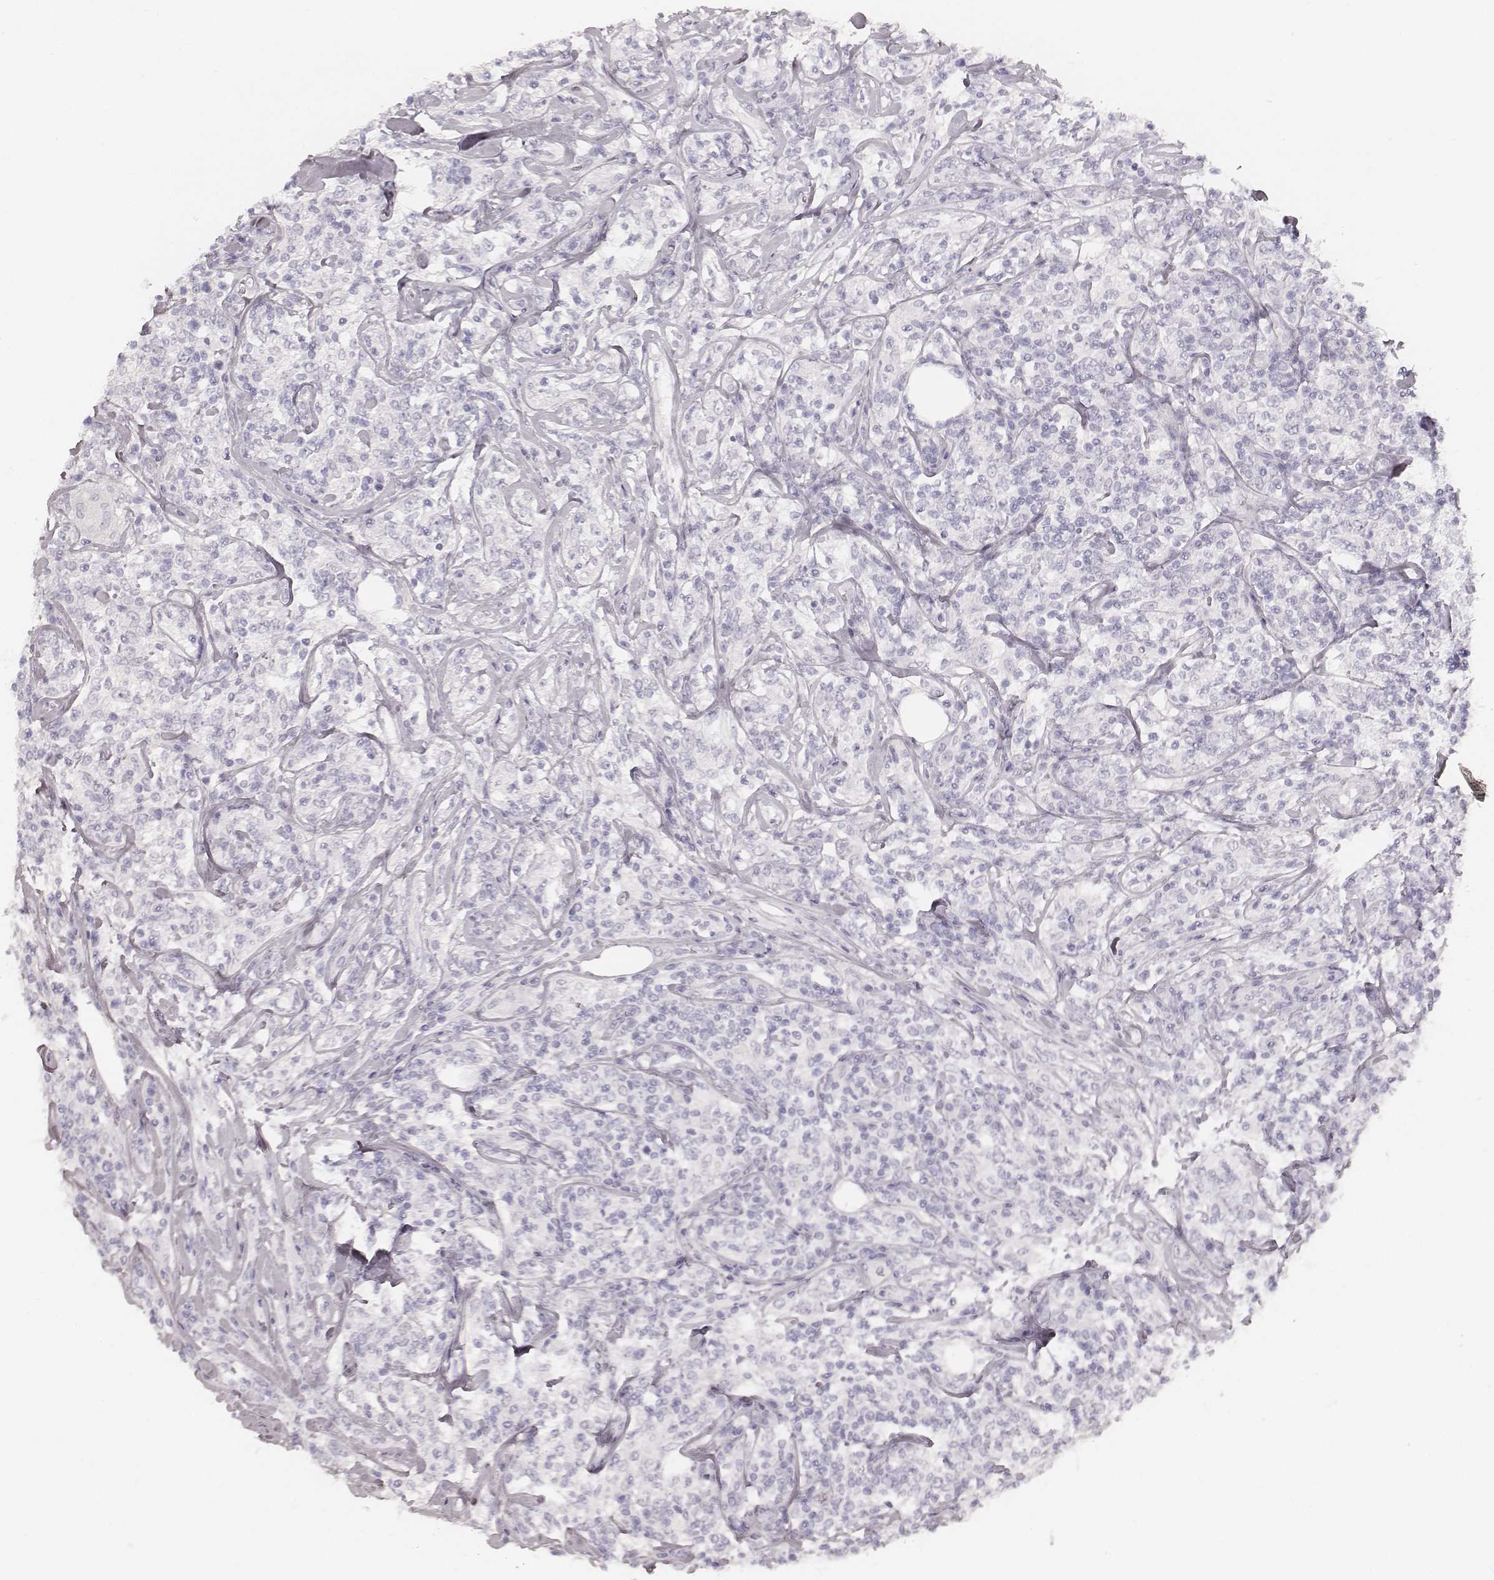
{"staining": {"intensity": "negative", "quantity": "none", "location": "none"}, "tissue": "lymphoma", "cell_type": "Tumor cells", "image_type": "cancer", "snomed": [{"axis": "morphology", "description": "Malignant lymphoma, non-Hodgkin's type, High grade"}, {"axis": "topography", "description": "Lymph node"}], "caption": "Protein analysis of lymphoma reveals no significant staining in tumor cells.", "gene": "KRT31", "patient": {"sex": "female", "age": 84}}